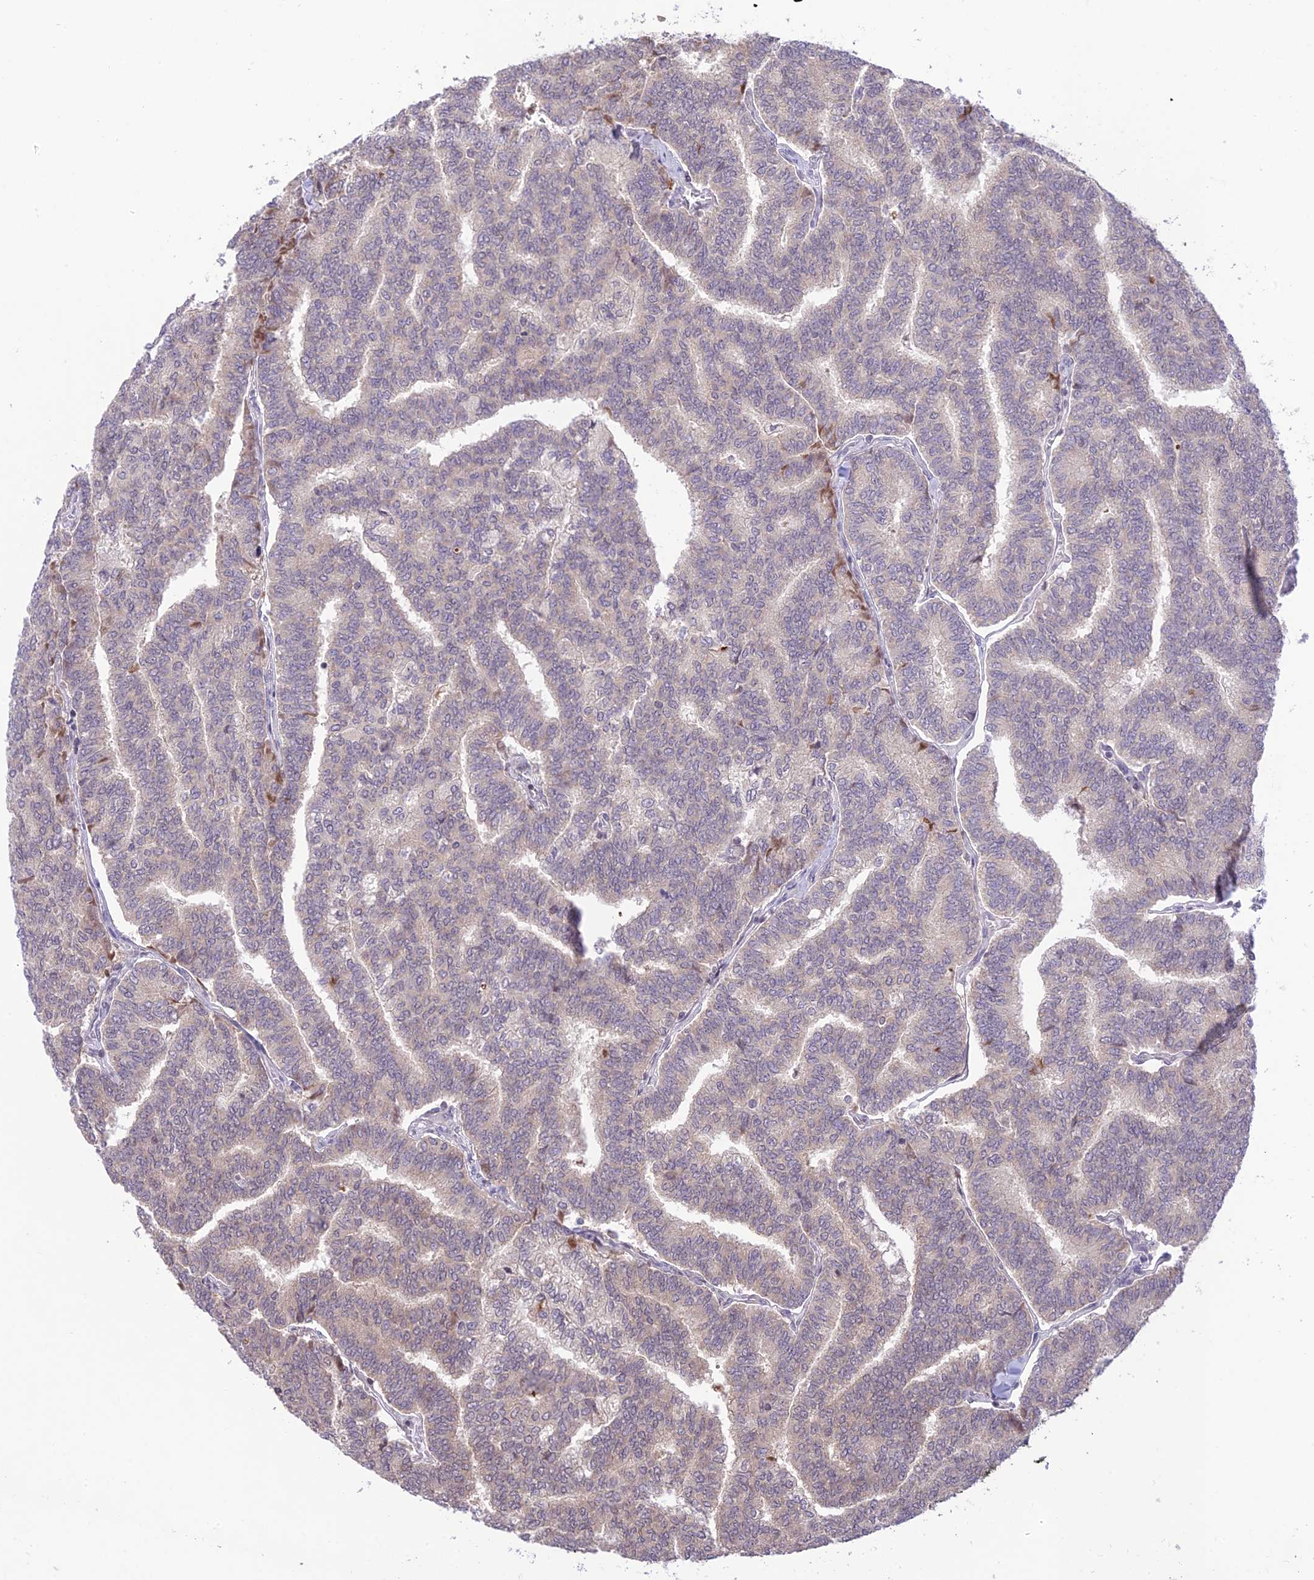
{"staining": {"intensity": "weak", "quantity": "<25%", "location": "cytoplasmic/membranous"}, "tissue": "thyroid cancer", "cell_type": "Tumor cells", "image_type": "cancer", "snomed": [{"axis": "morphology", "description": "Papillary adenocarcinoma, NOS"}, {"axis": "topography", "description": "Thyroid gland"}], "caption": "DAB (3,3'-diaminobenzidine) immunohistochemical staining of human thyroid papillary adenocarcinoma reveals no significant expression in tumor cells.", "gene": "TEKT1", "patient": {"sex": "female", "age": 35}}